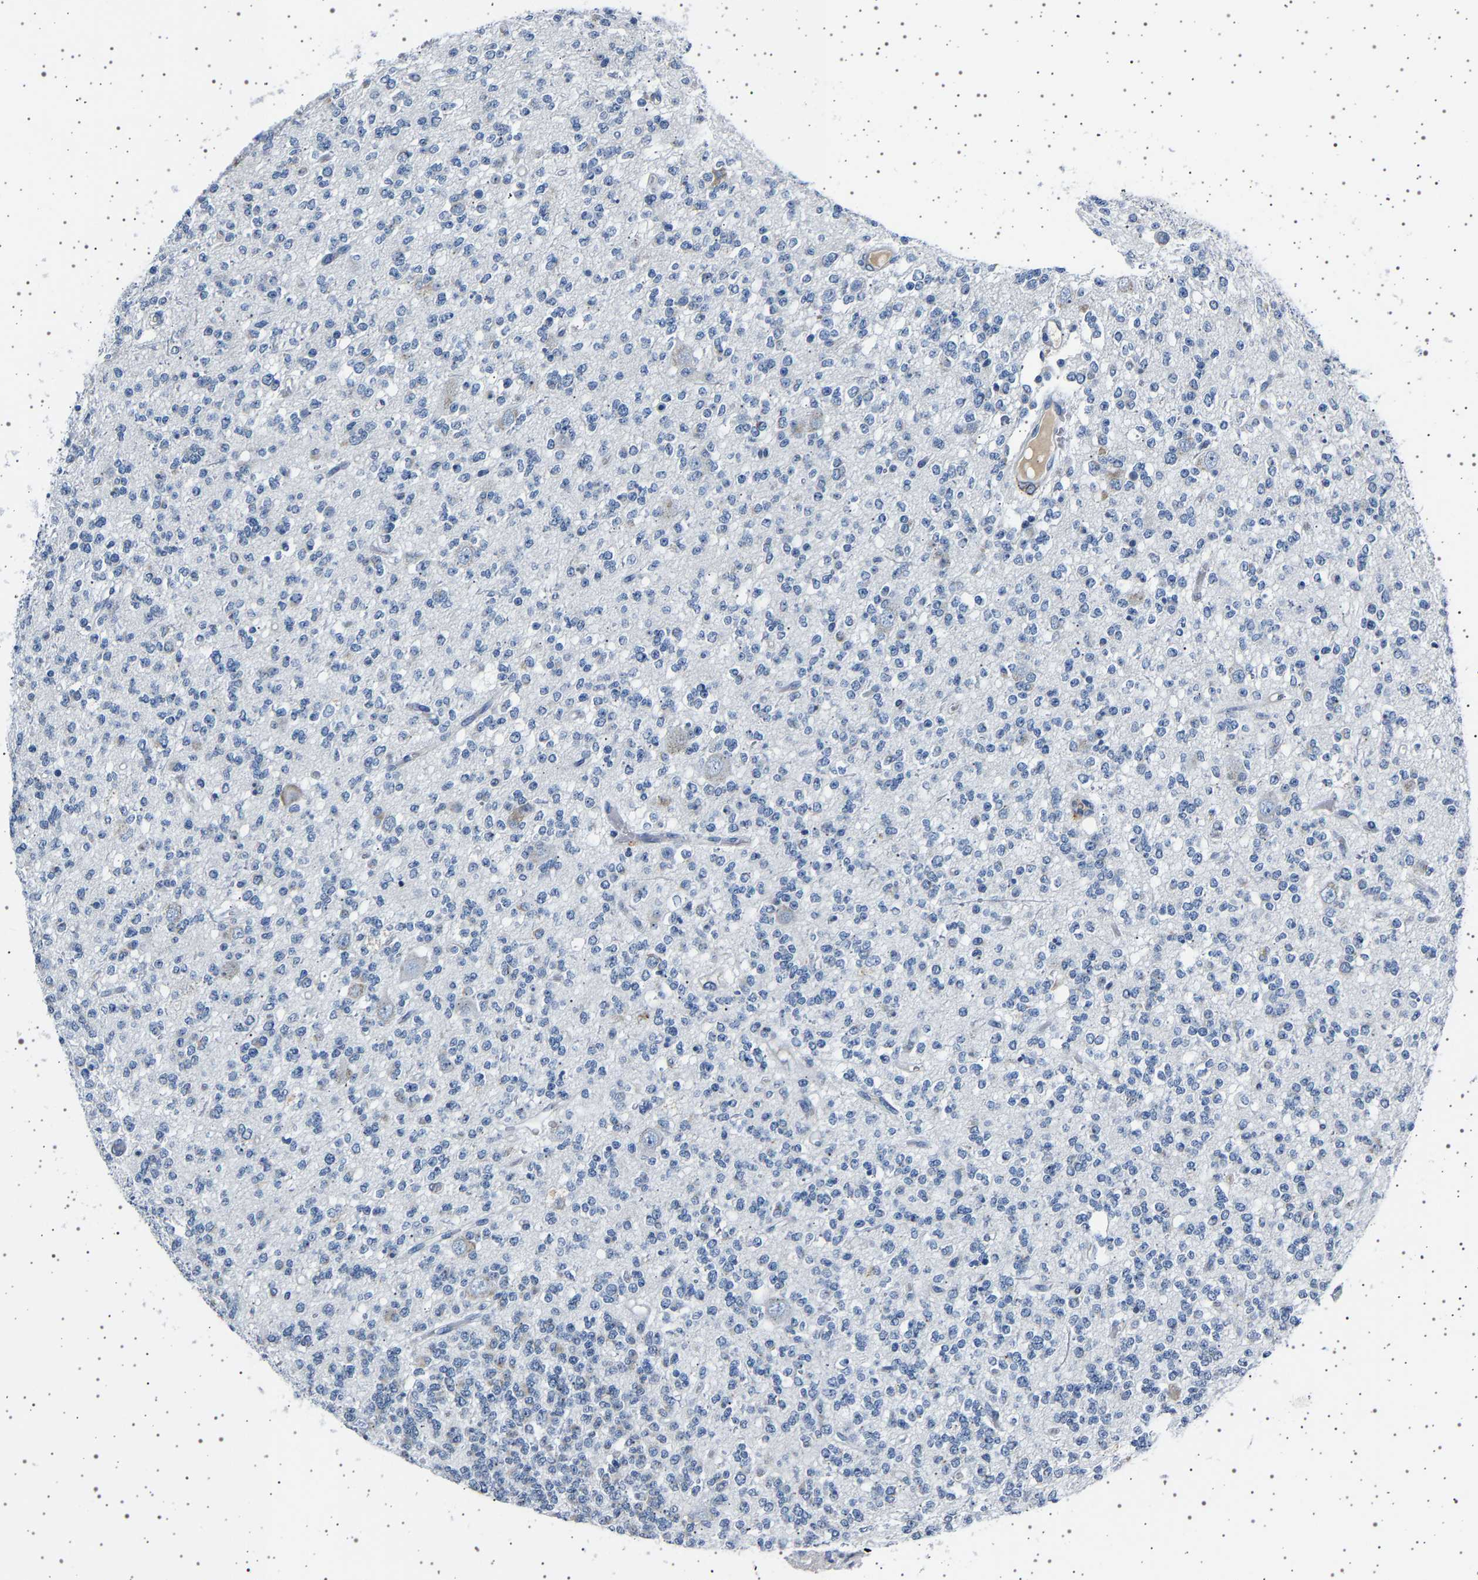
{"staining": {"intensity": "negative", "quantity": "none", "location": "none"}, "tissue": "glioma", "cell_type": "Tumor cells", "image_type": "cancer", "snomed": [{"axis": "morphology", "description": "Glioma, malignant, Low grade"}, {"axis": "topography", "description": "Brain"}], "caption": "Malignant low-grade glioma was stained to show a protein in brown. There is no significant positivity in tumor cells. (DAB immunohistochemistry (IHC) visualized using brightfield microscopy, high magnification).", "gene": "FTCD", "patient": {"sex": "male", "age": 38}}